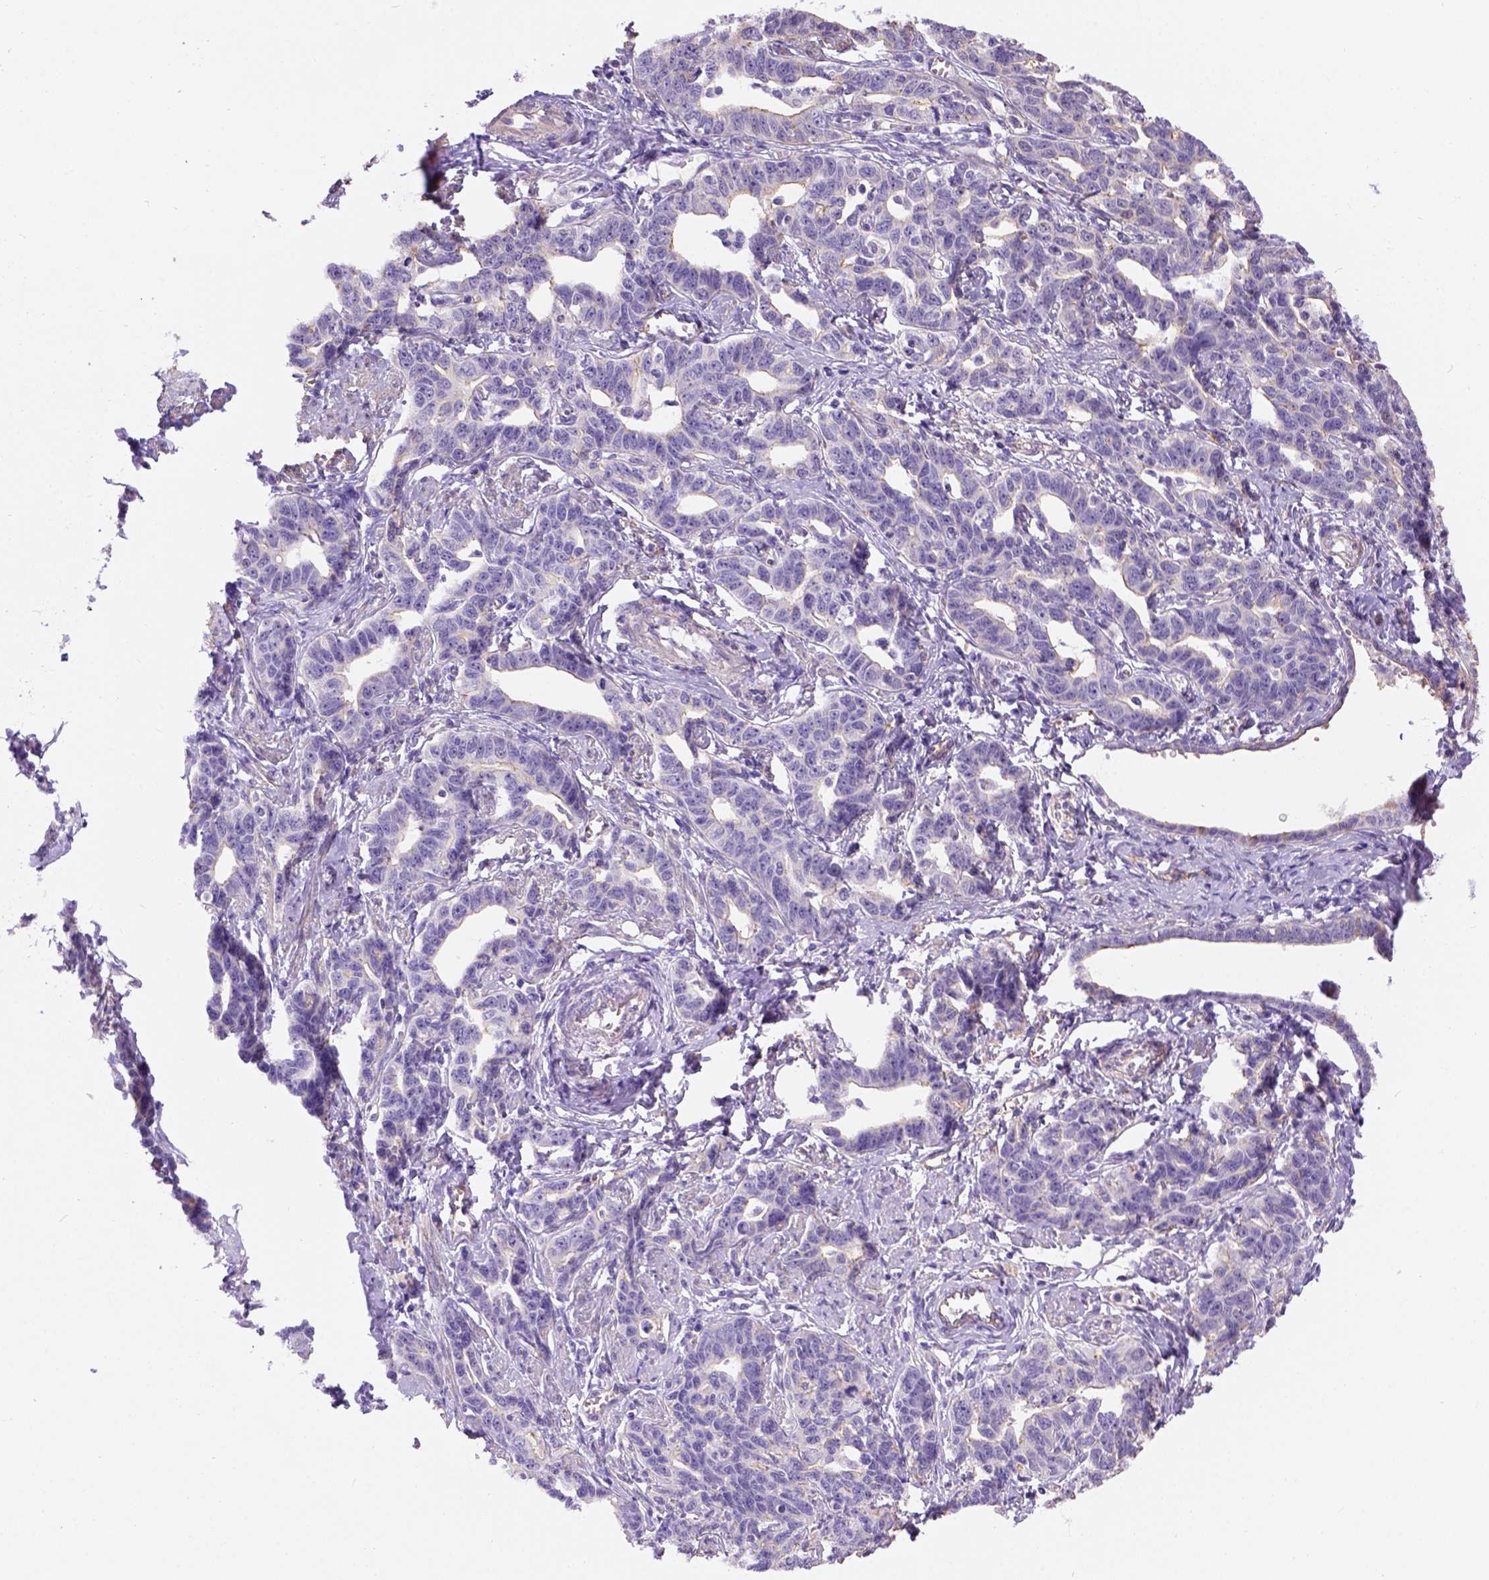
{"staining": {"intensity": "weak", "quantity": "25%-75%", "location": "cytoplasmic/membranous"}, "tissue": "ovarian cancer", "cell_type": "Tumor cells", "image_type": "cancer", "snomed": [{"axis": "morphology", "description": "Cystadenocarcinoma, serous, NOS"}, {"axis": "topography", "description": "Ovary"}], "caption": "This histopathology image exhibits IHC staining of human serous cystadenocarcinoma (ovarian), with low weak cytoplasmic/membranous staining in about 25%-75% of tumor cells.", "gene": "PHF7", "patient": {"sex": "female", "age": 69}}